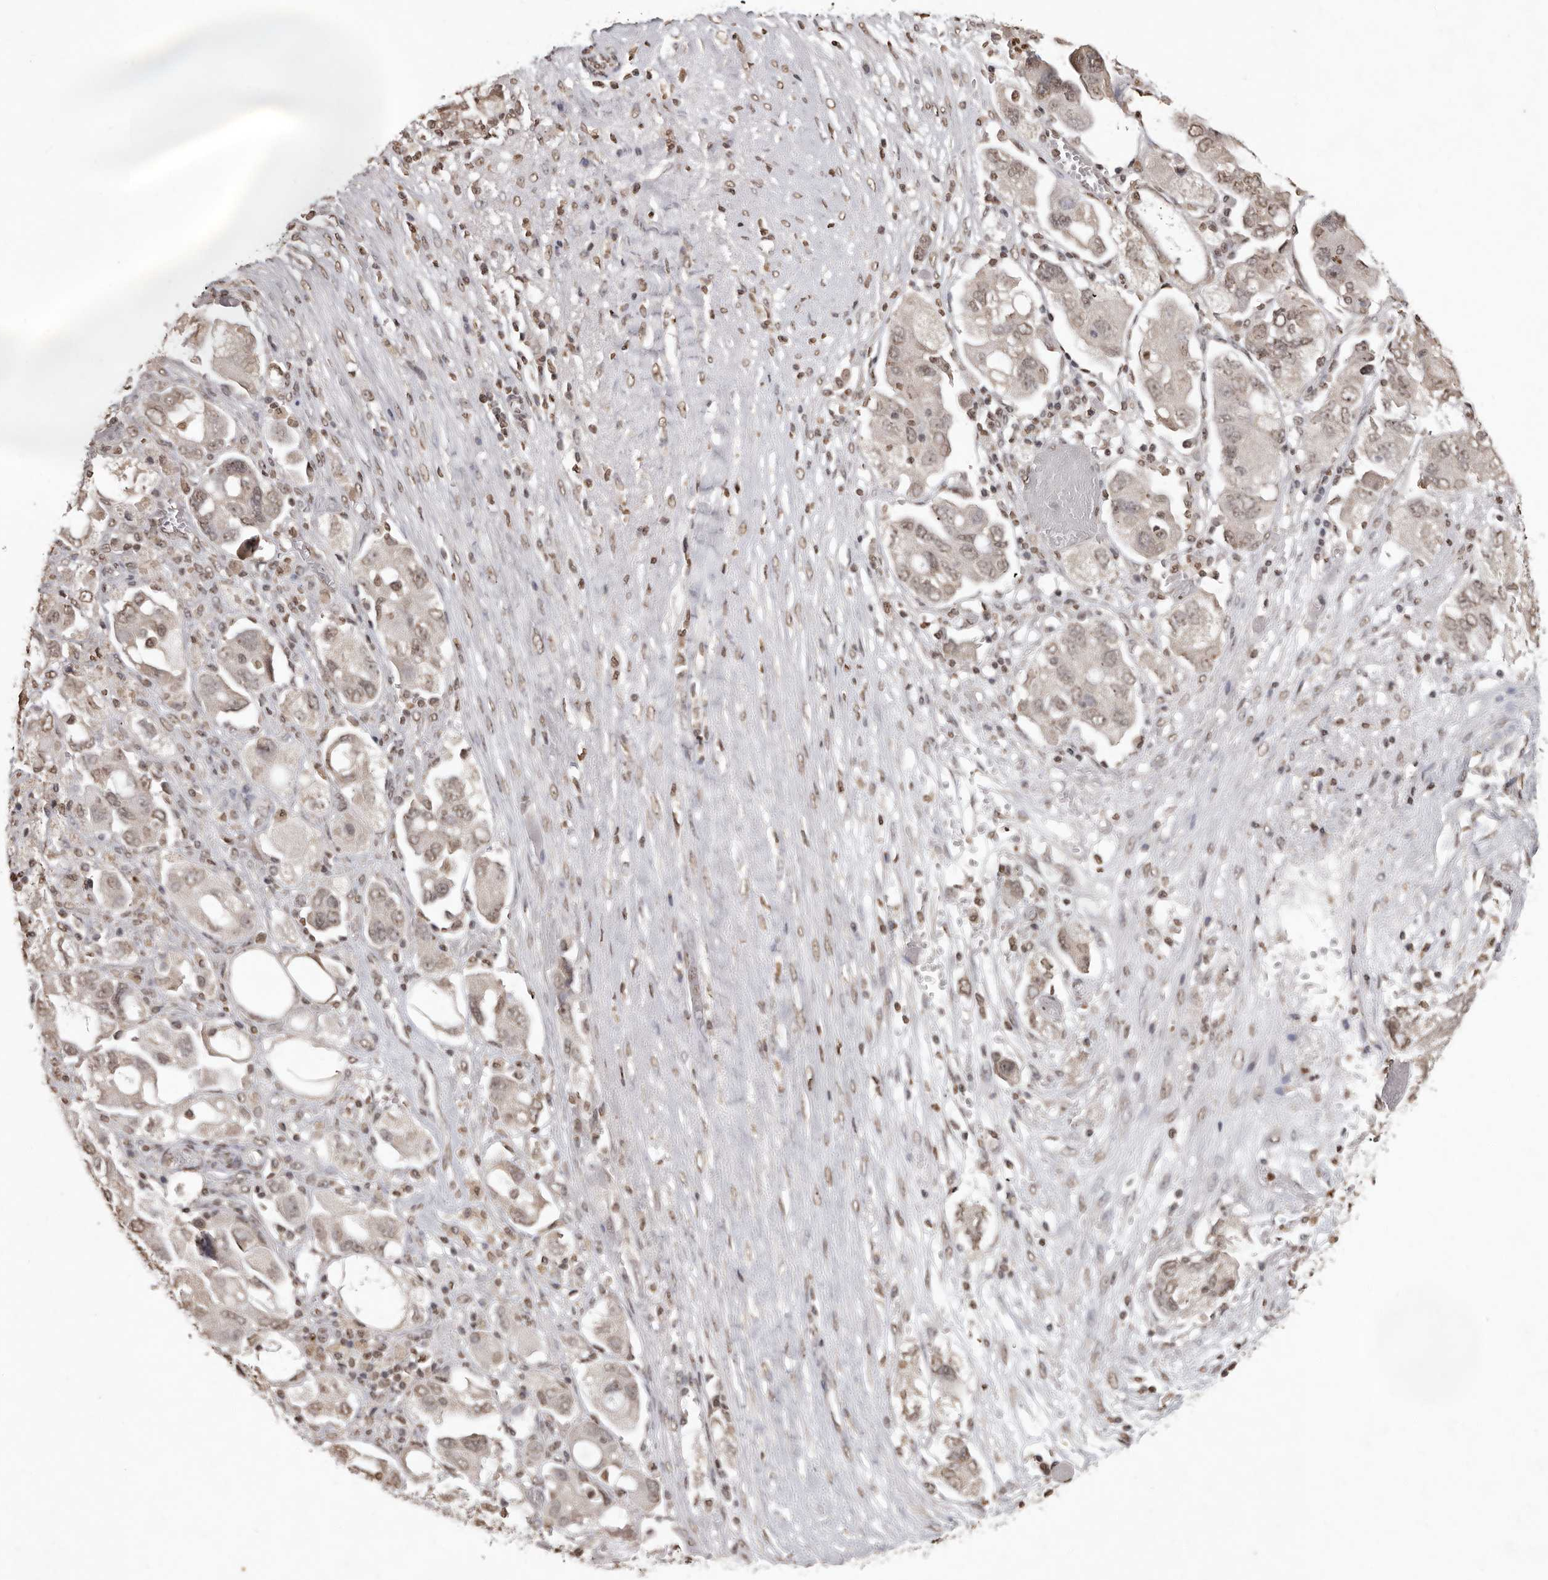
{"staining": {"intensity": "weak", "quantity": ">75%", "location": "nuclear"}, "tissue": "ovarian cancer", "cell_type": "Tumor cells", "image_type": "cancer", "snomed": [{"axis": "morphology", "description": "Carcinoma, NOS"}, {"axis": "morphology", "description": "Cystadenocarcinoma, serous, NOS"}, {"axis": "topography", "description": "Ovary"}], "caption": "DAB immunohistochemical staining of human ovarian carcinoma reveals weak nuclear protein staining in about >75% of tumor cells.", "gene": "WDR45", "patient": {"sex": "female", "age": 69}}